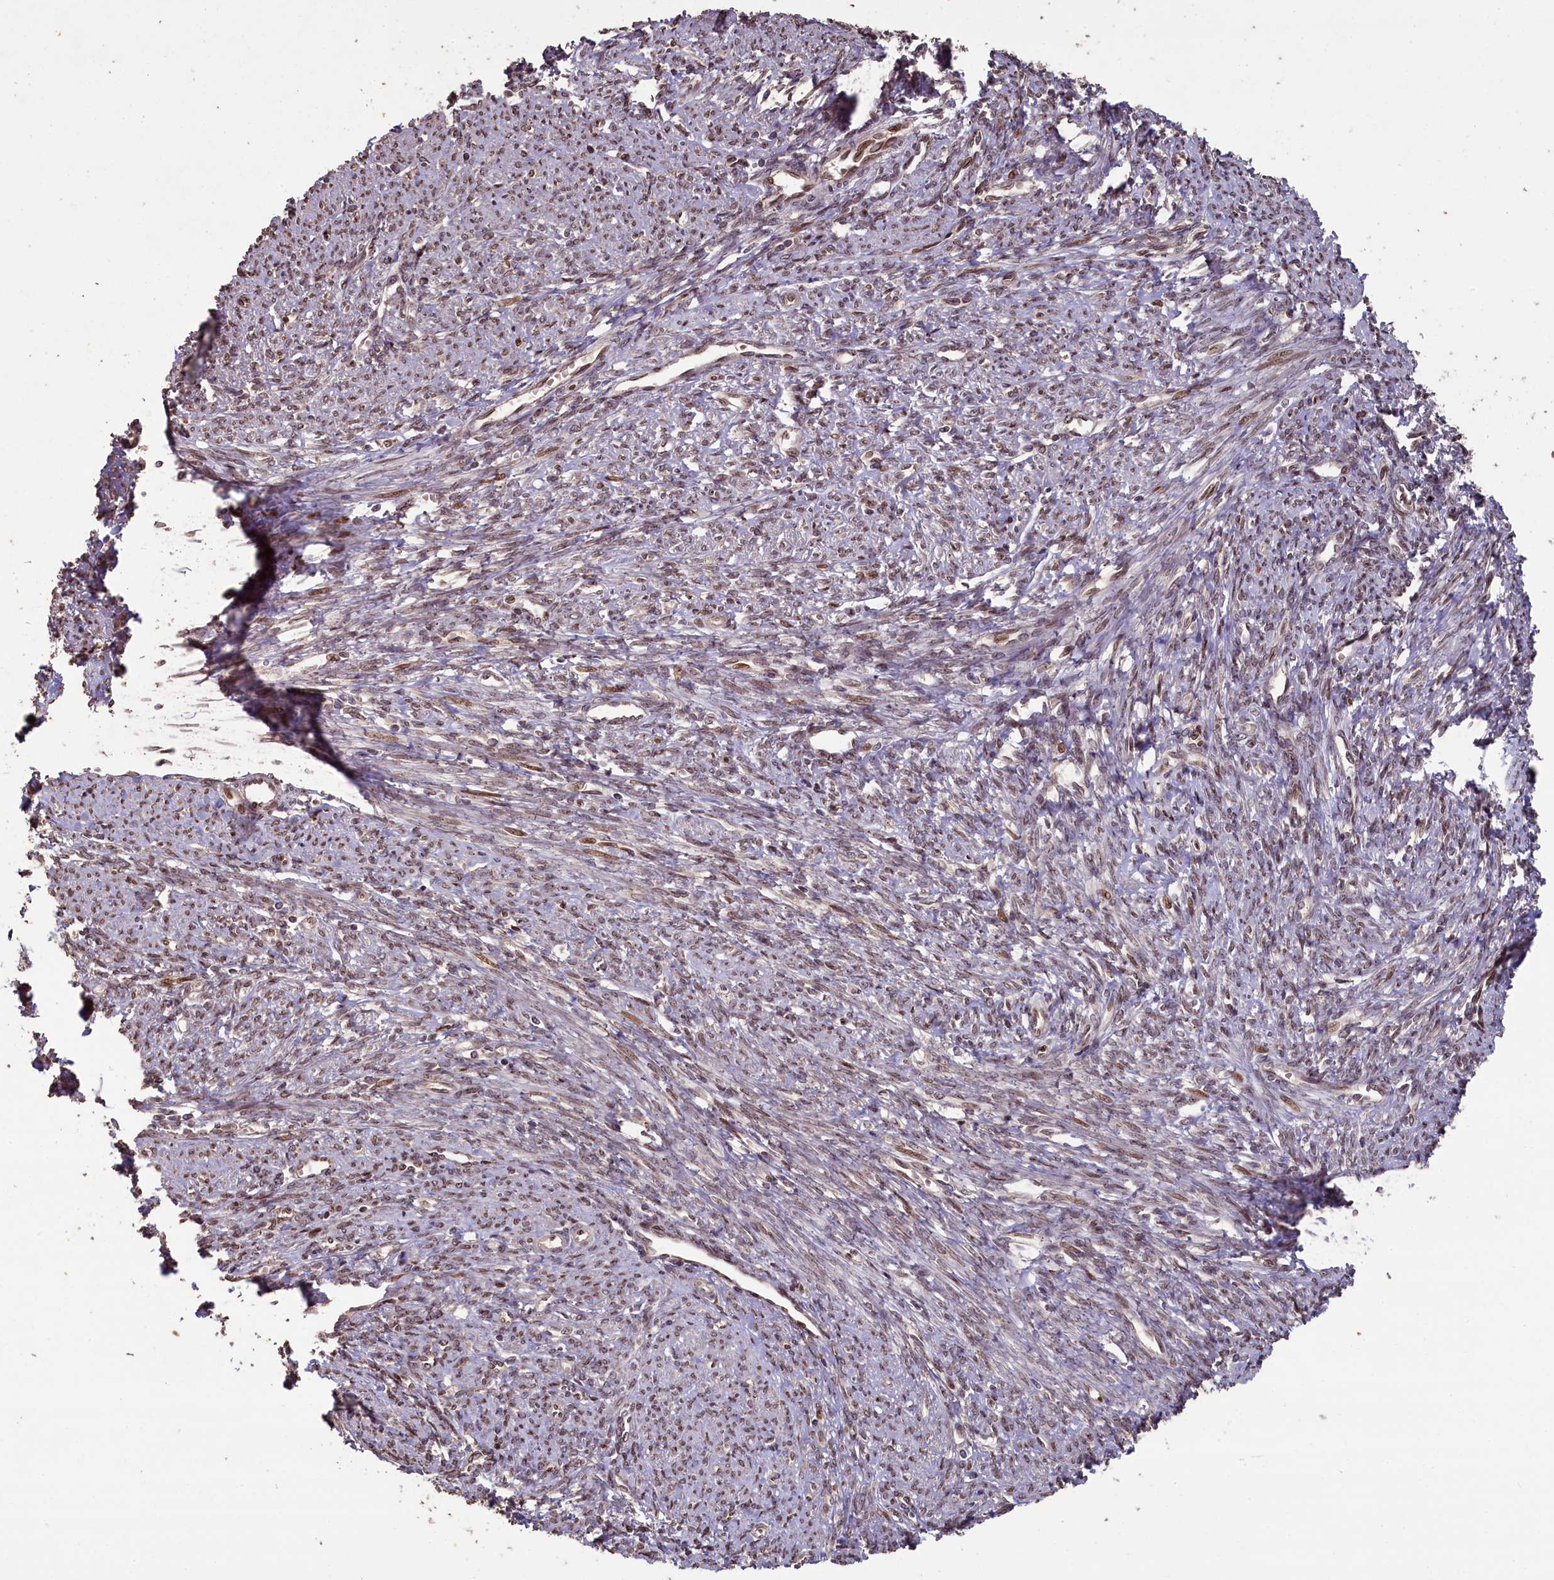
{"staining": {"intensity": "moderate", "quantity": "25%-75%", "location": "nuclear"}, "tissue": "smooth muscle", "cell_type": "Smooth muscle cells", "image_type": "normal", "snomed": [{"axis": "morphology", "description": "Normal tissue, NOS"}, {"axis": "topography", "description": "Smooth muscle"}, {"axis": "topography", "description": "Uterus"}], "caption": "Immunohistochemical staining of benign smooth muscle reveals moderate nuclear protein staining in about 25%-75% of smooth muscle cells. (IHC, brightfield microscopy, high magnification).", "gene": "SLC38A7", "patient": {"sex": "female", "age": 59}}